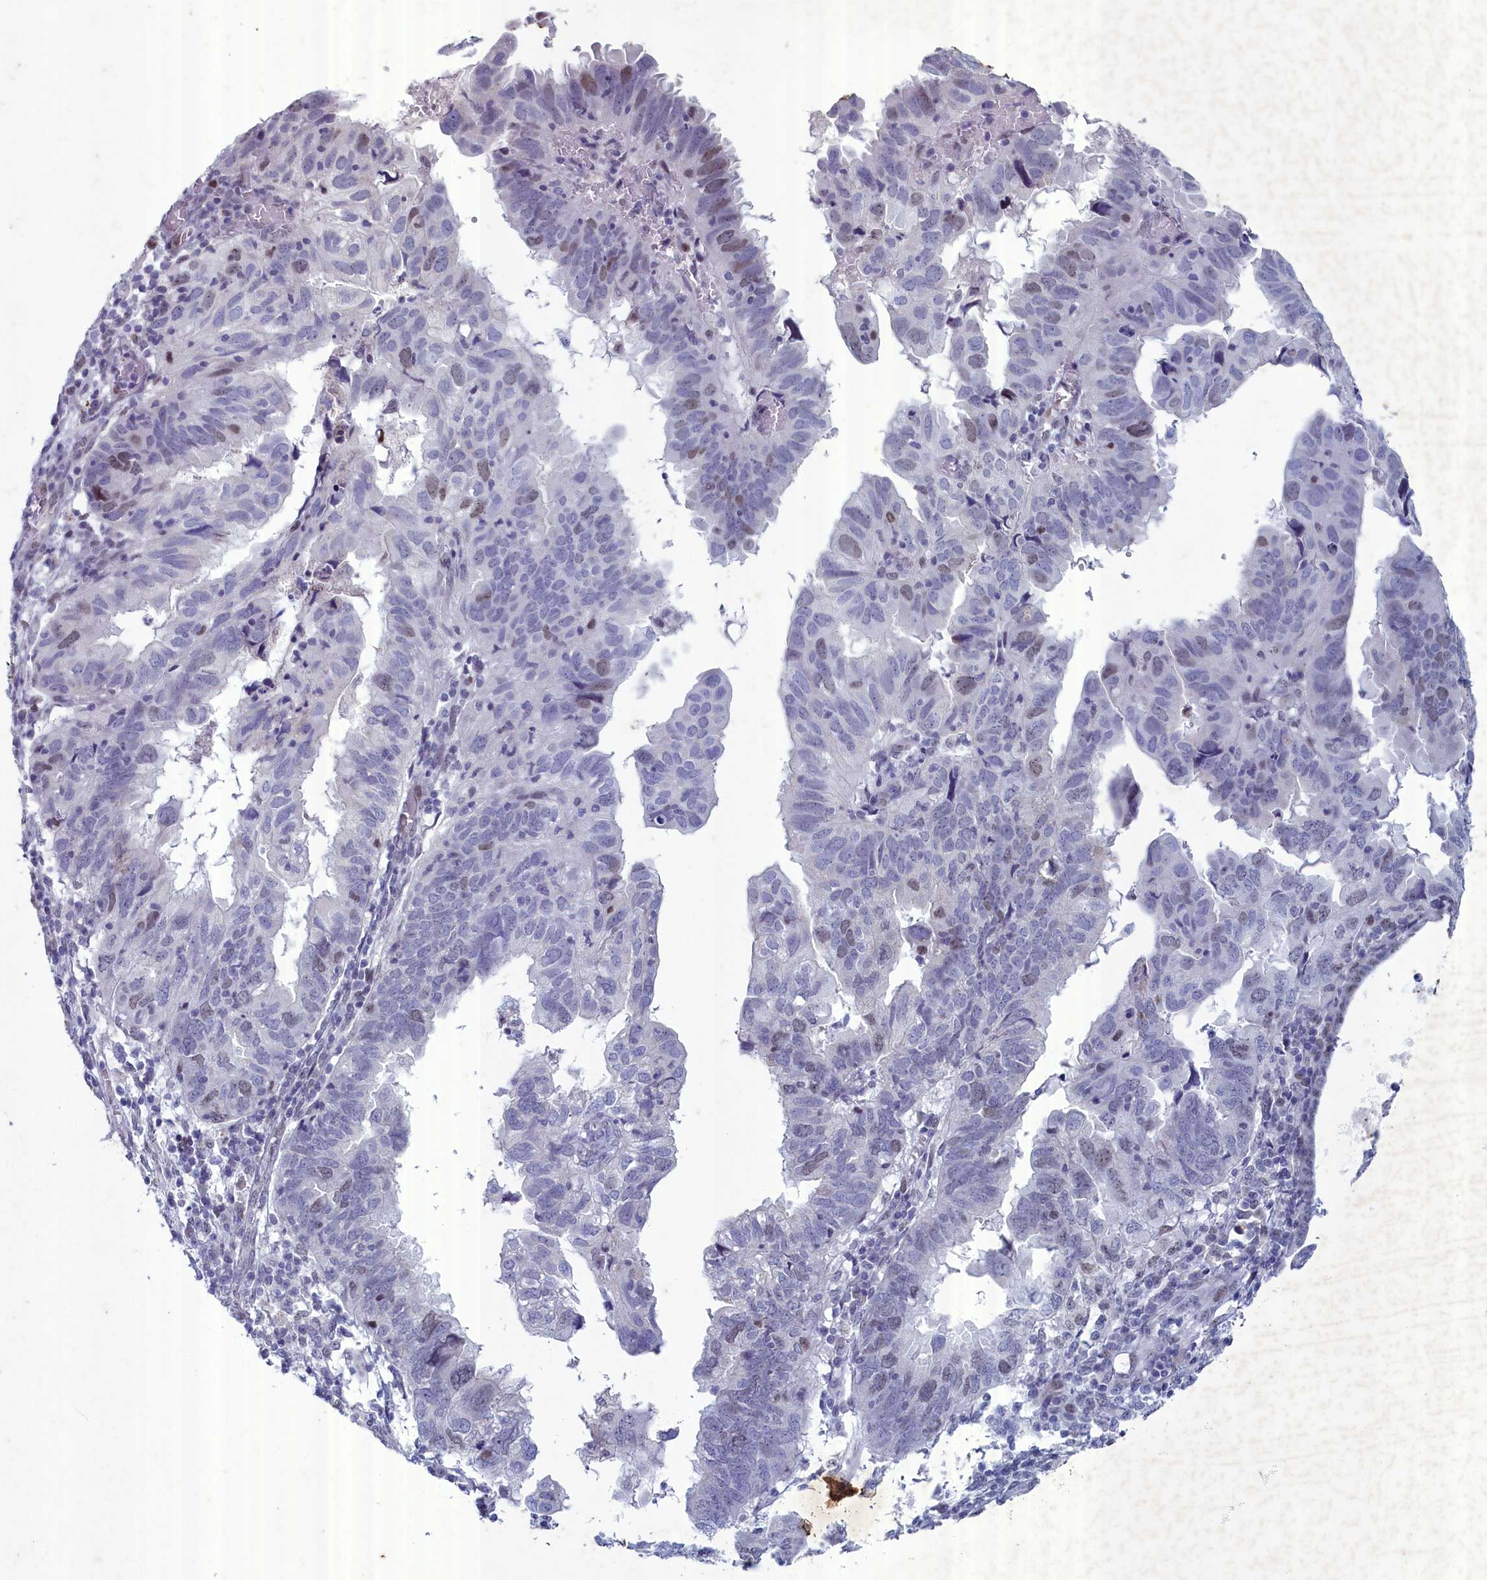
{"staining": {"intensity": "weak", "quantity": "<25%", "location": "nuclear"}, "tissue": "endometrial cancer", "cell_type": "Tumor cells", "image_type": "cancer", "snomed": [{"axis": "morphology", "description": "Adenocarcinoma, NOS"}, {"axis": "topography", "description": "Uterus"}], "caption": "Endometrial adenocarcinoma was stained to show a protein in brown. There is no significant positivity in tumor cells. The staining is performed using DAB (3,3'-diaminobenzidine) brown chromogen with nuclei counter-stained in using hematoxylin.", "gene": "WDR76", "patient": {"sex": "female", "age": 77}}